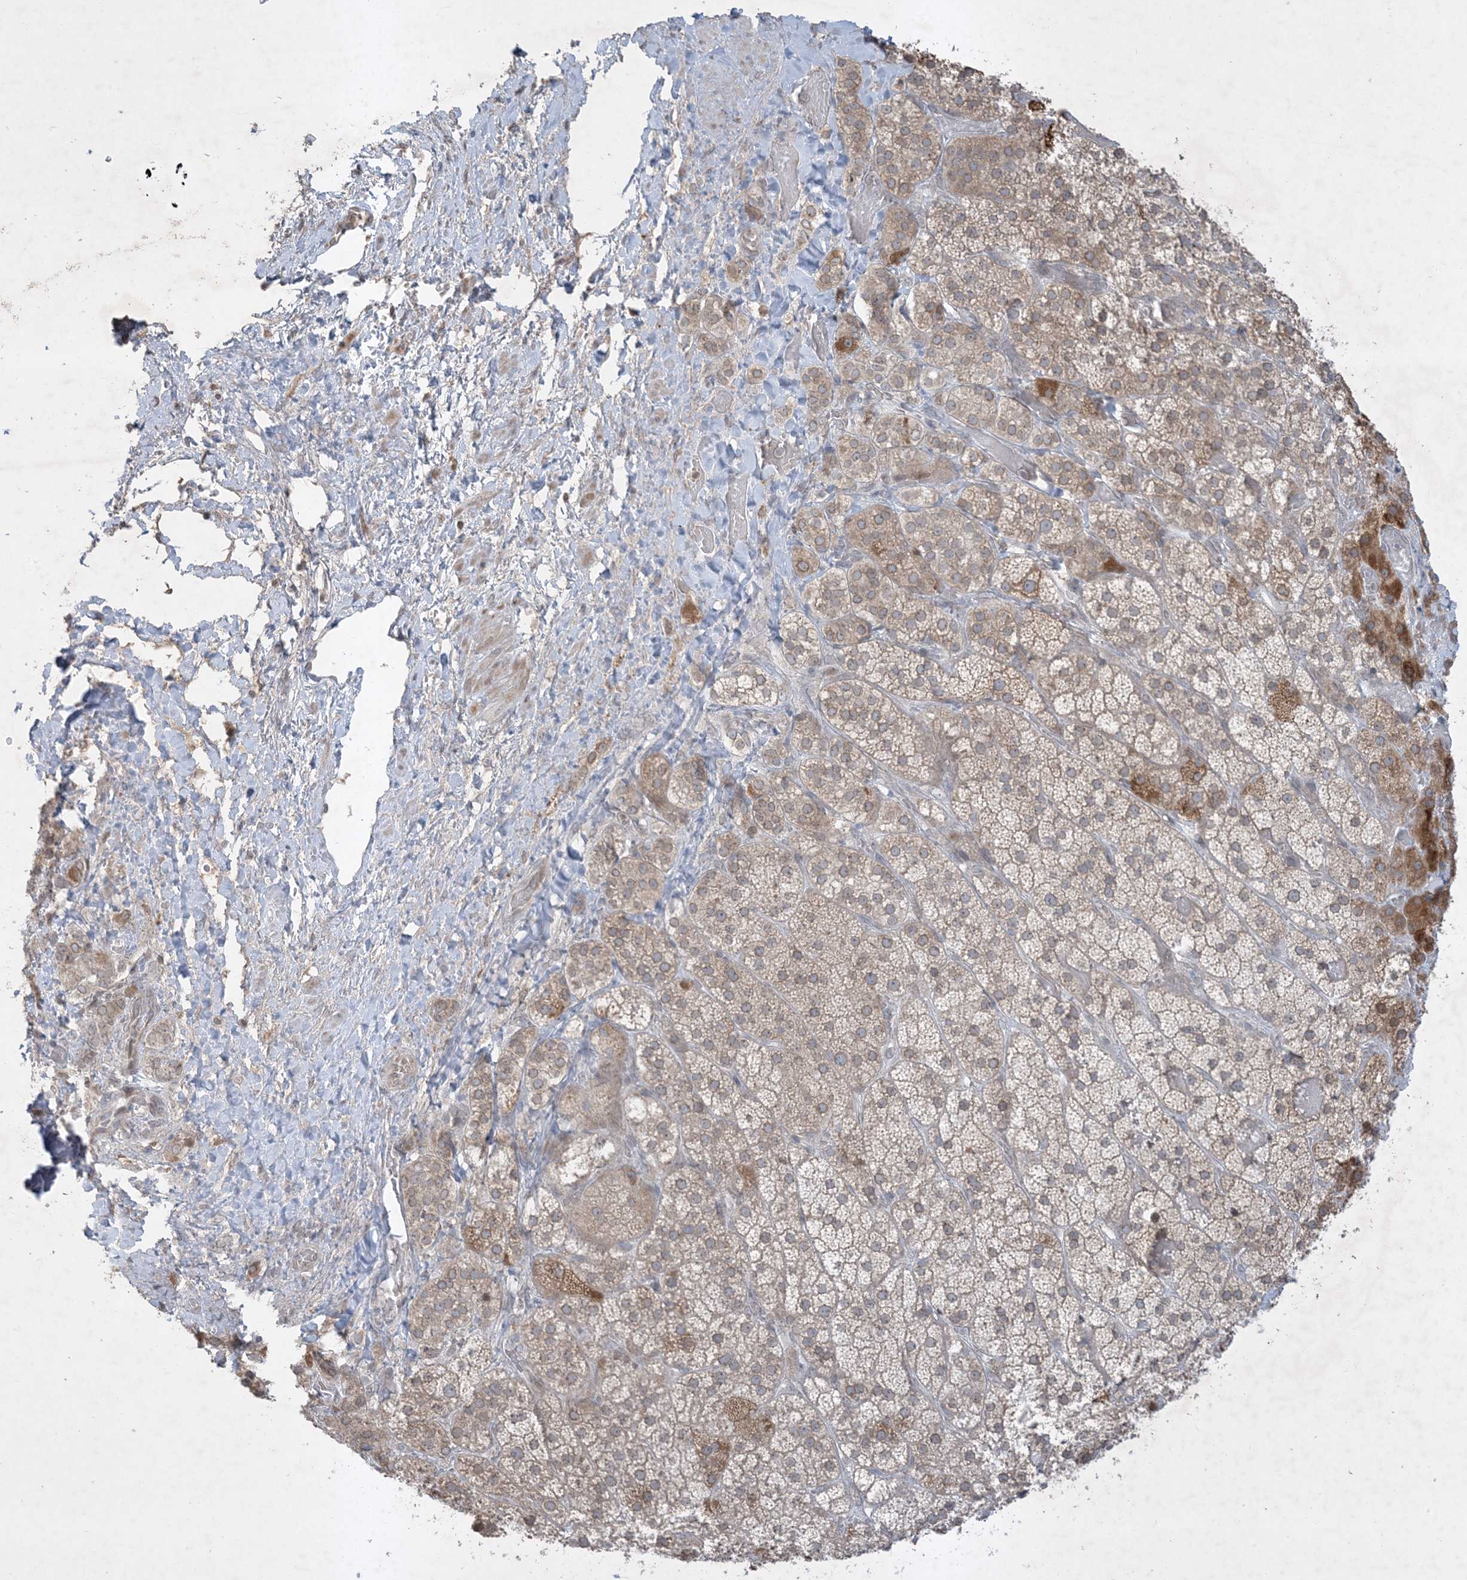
{"staining": {"intensity": "strong", "quantity": "25%-75%", "location": "cytoplasmic/membranous"}, "tissue": "adrenal gland", "cell_type": "Glandular cells", "image_type": "normal", "snomed": [{"axis": "morphology", "description": "Normal tissue, NOS"}, {"axis": "topography", "description": "Adrenal gland"}], "caption": "Immunohistochemical staining of unremarkable adrenal gland displays high levels of strong cytoplasmic/membranous expression in about 25%-75% of glandular cells.", "gene": "FNDC1", "patient": {"sex": "male", "age": 57}}